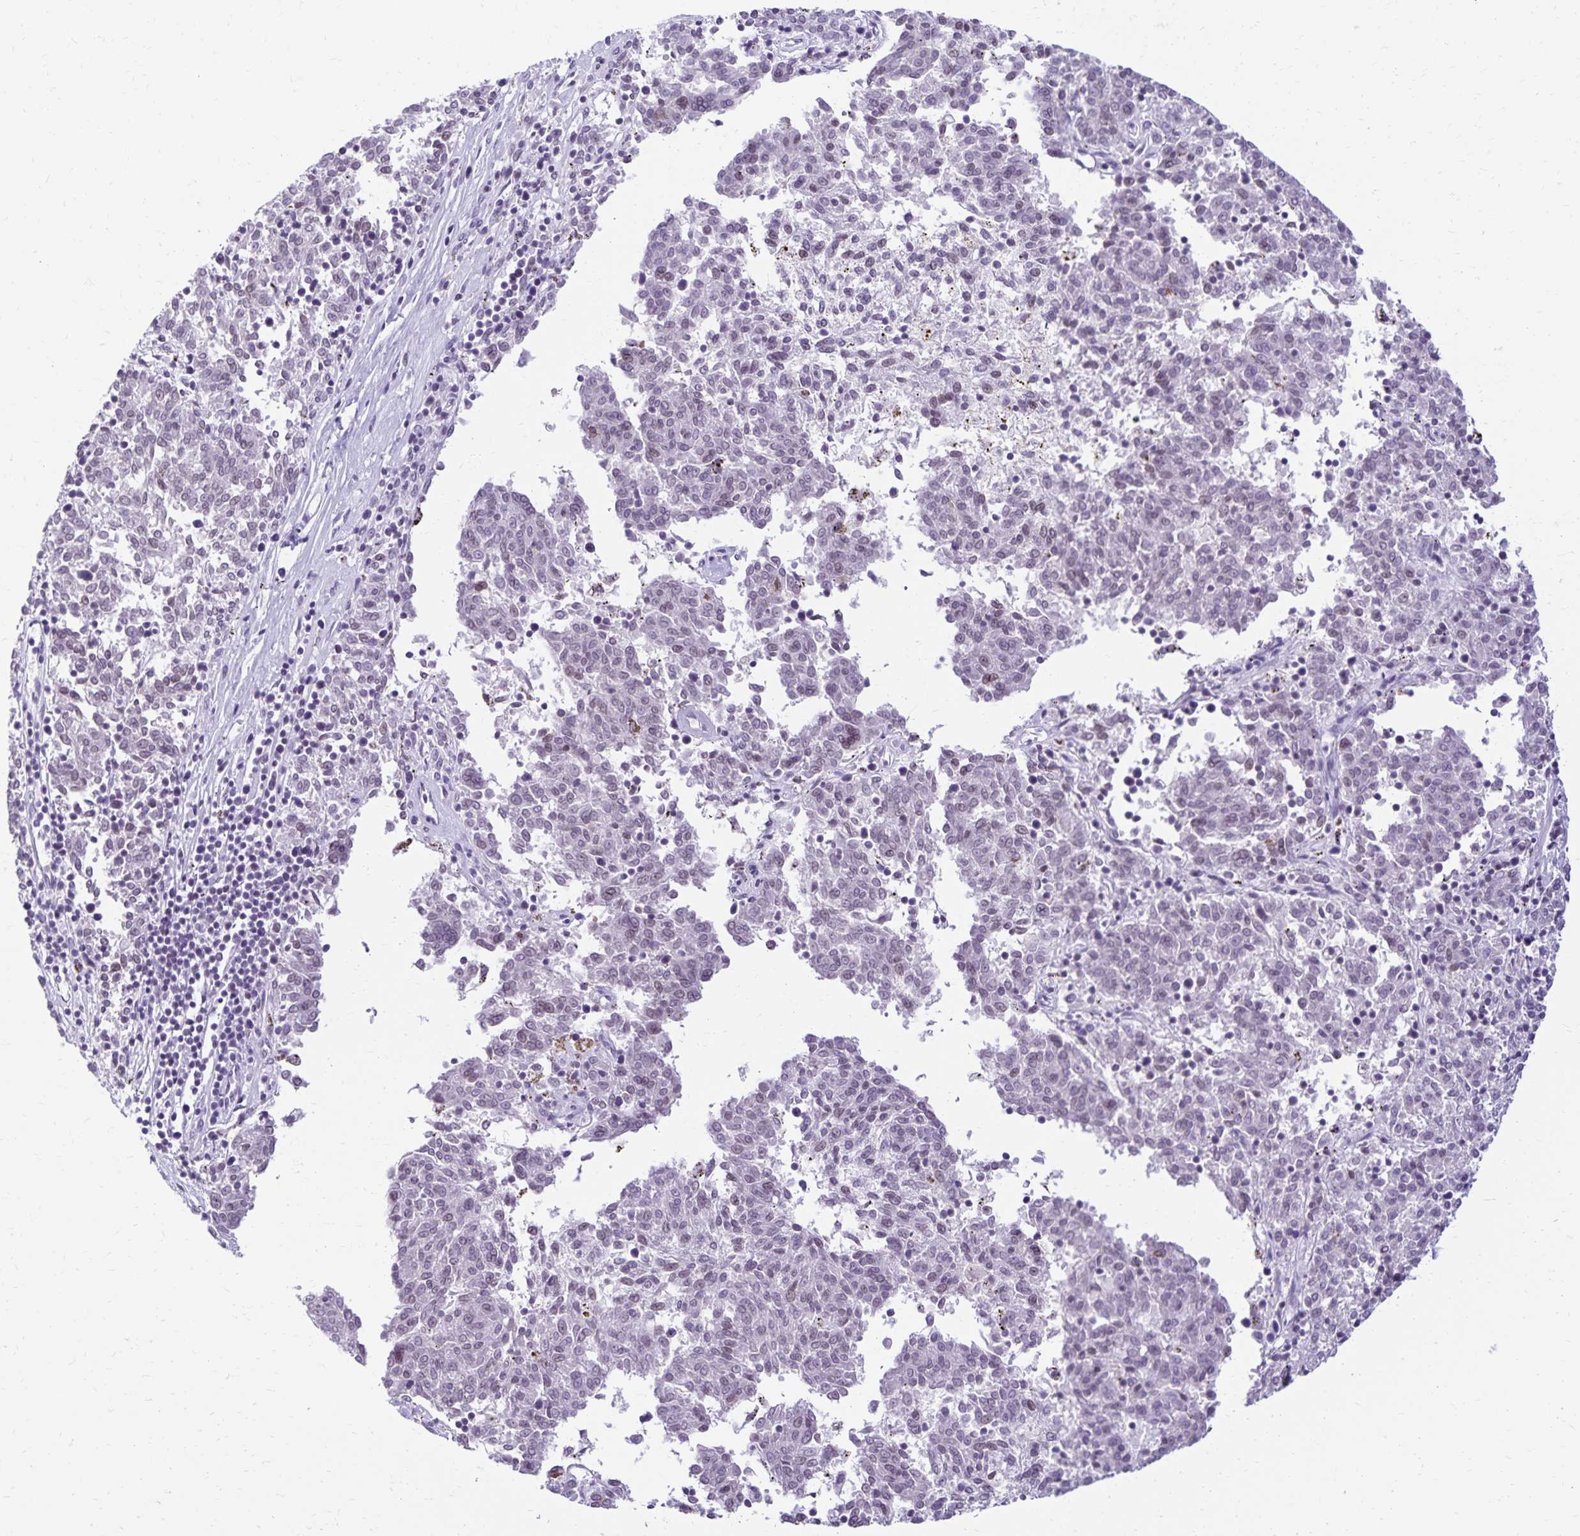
{"staining": {"intensity": "weak", "quantity": "<25%", "location": "nuclear"}, "tissue": "melanoma", "cell_type": "Tumor cells", "image_type": "cancer", "snomed": [{"axis": "morphology", "description": "Malignant melanoma, NOS"}, {"axis": "topography", "description": "Skin"}], "caption": "Immunohistochemistry (IHC) micrograph of neoplastic tissue: human melanoma stained with DAB (3,3'-diaminobenzidine) reveals no significant protein staining in tumor cells.", "gene": "FAM166C", "patient": {"sex": "female", "age": 72}}